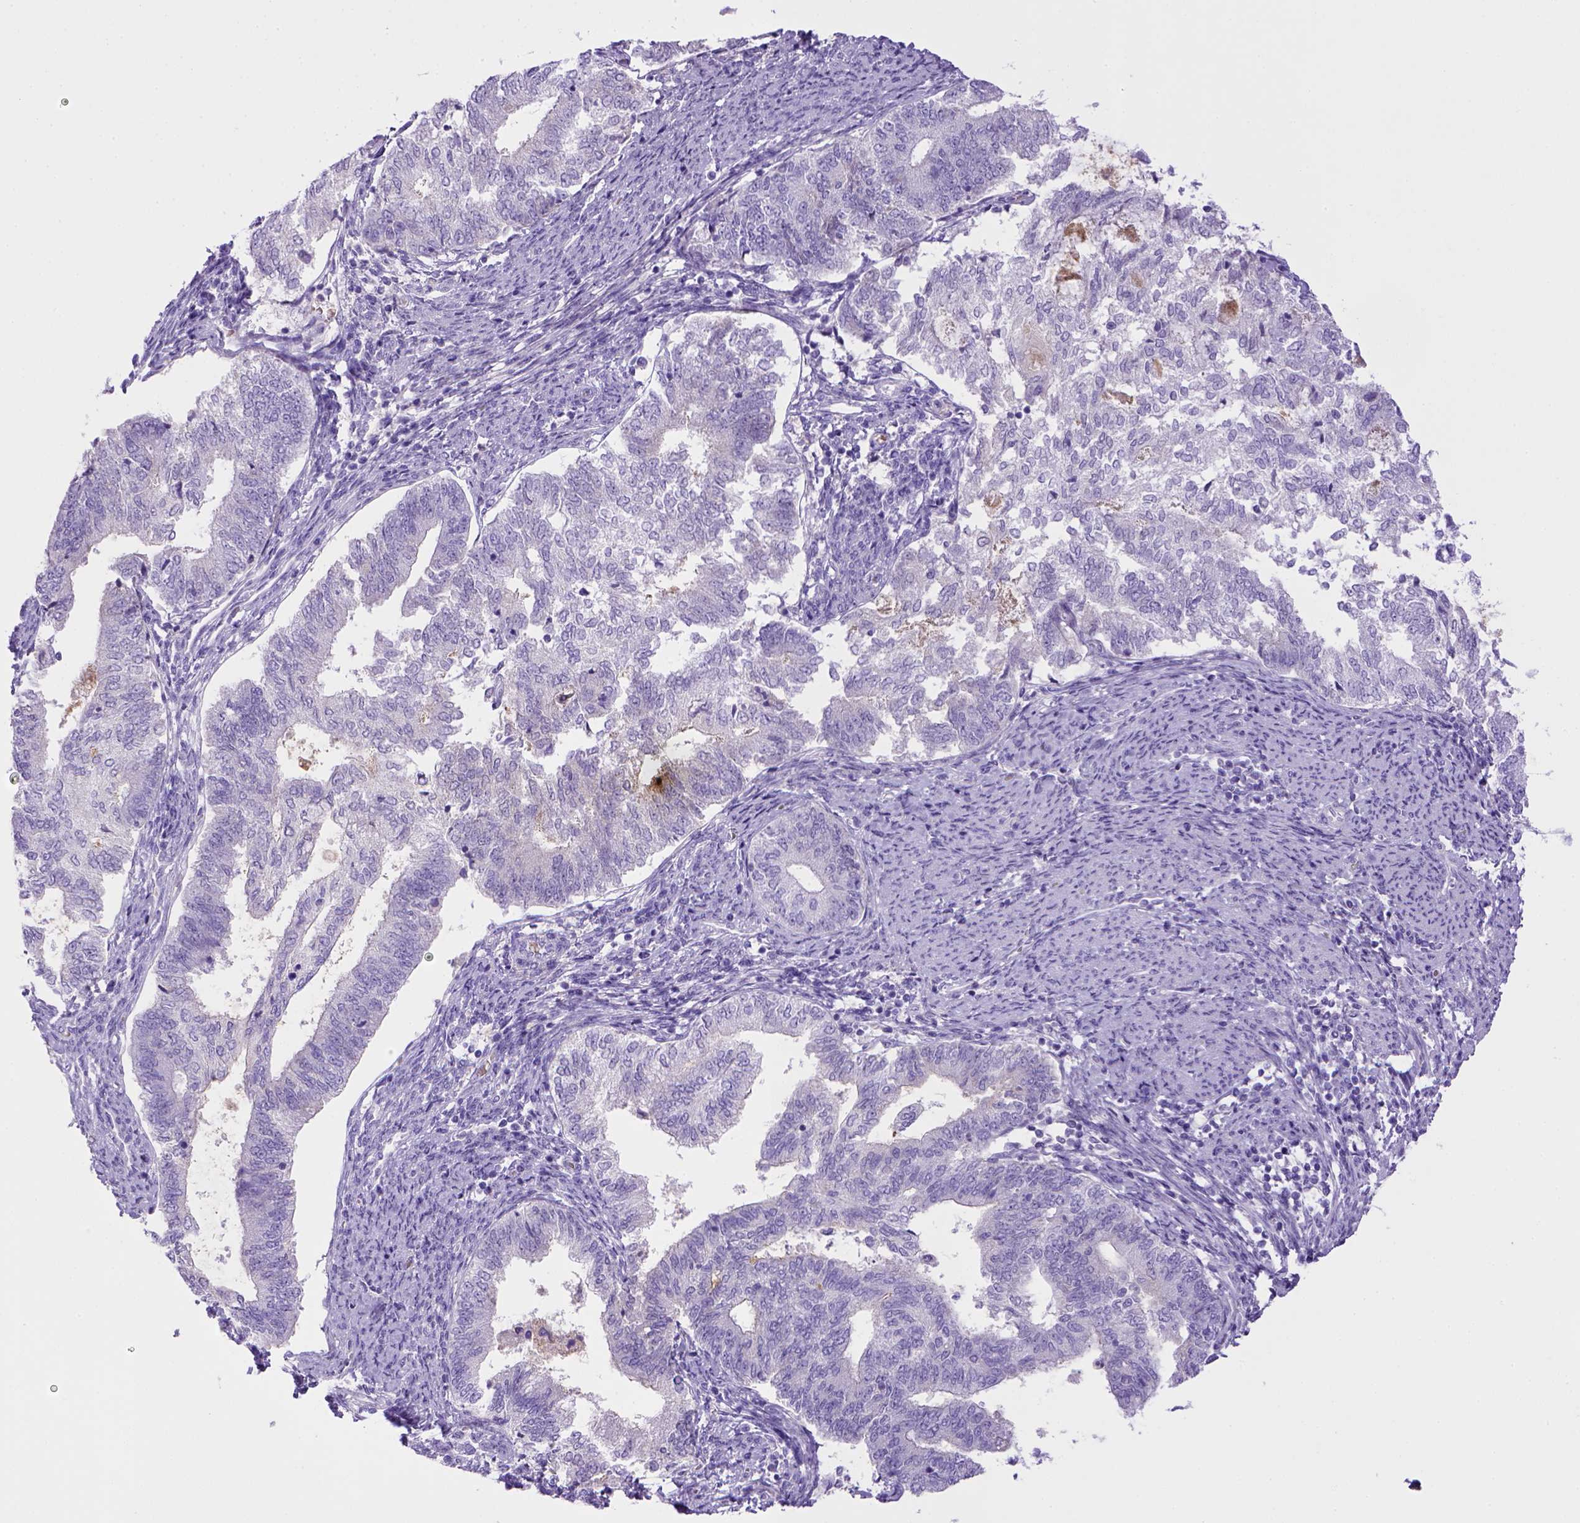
{"staining": {"intensity": "negative", "quantity": "none", "location": "none"}, "tissue": "endometrial cancer", "cell_type": "Tumor cells", "image_type": "cancer", "snomed": [{"axis": "morphology", "description": "Adenocarcinoma, NOS"}, {"axis": "topography", "description": "Endometrium"}], "caption": "Human endometrial adenocarcinoma stained for a protein using immunohistochemistry (IHC) exhibits no staining in tumor cells.", "gene": "BAAT", "patient": {"sex": "female", "age": 65}}